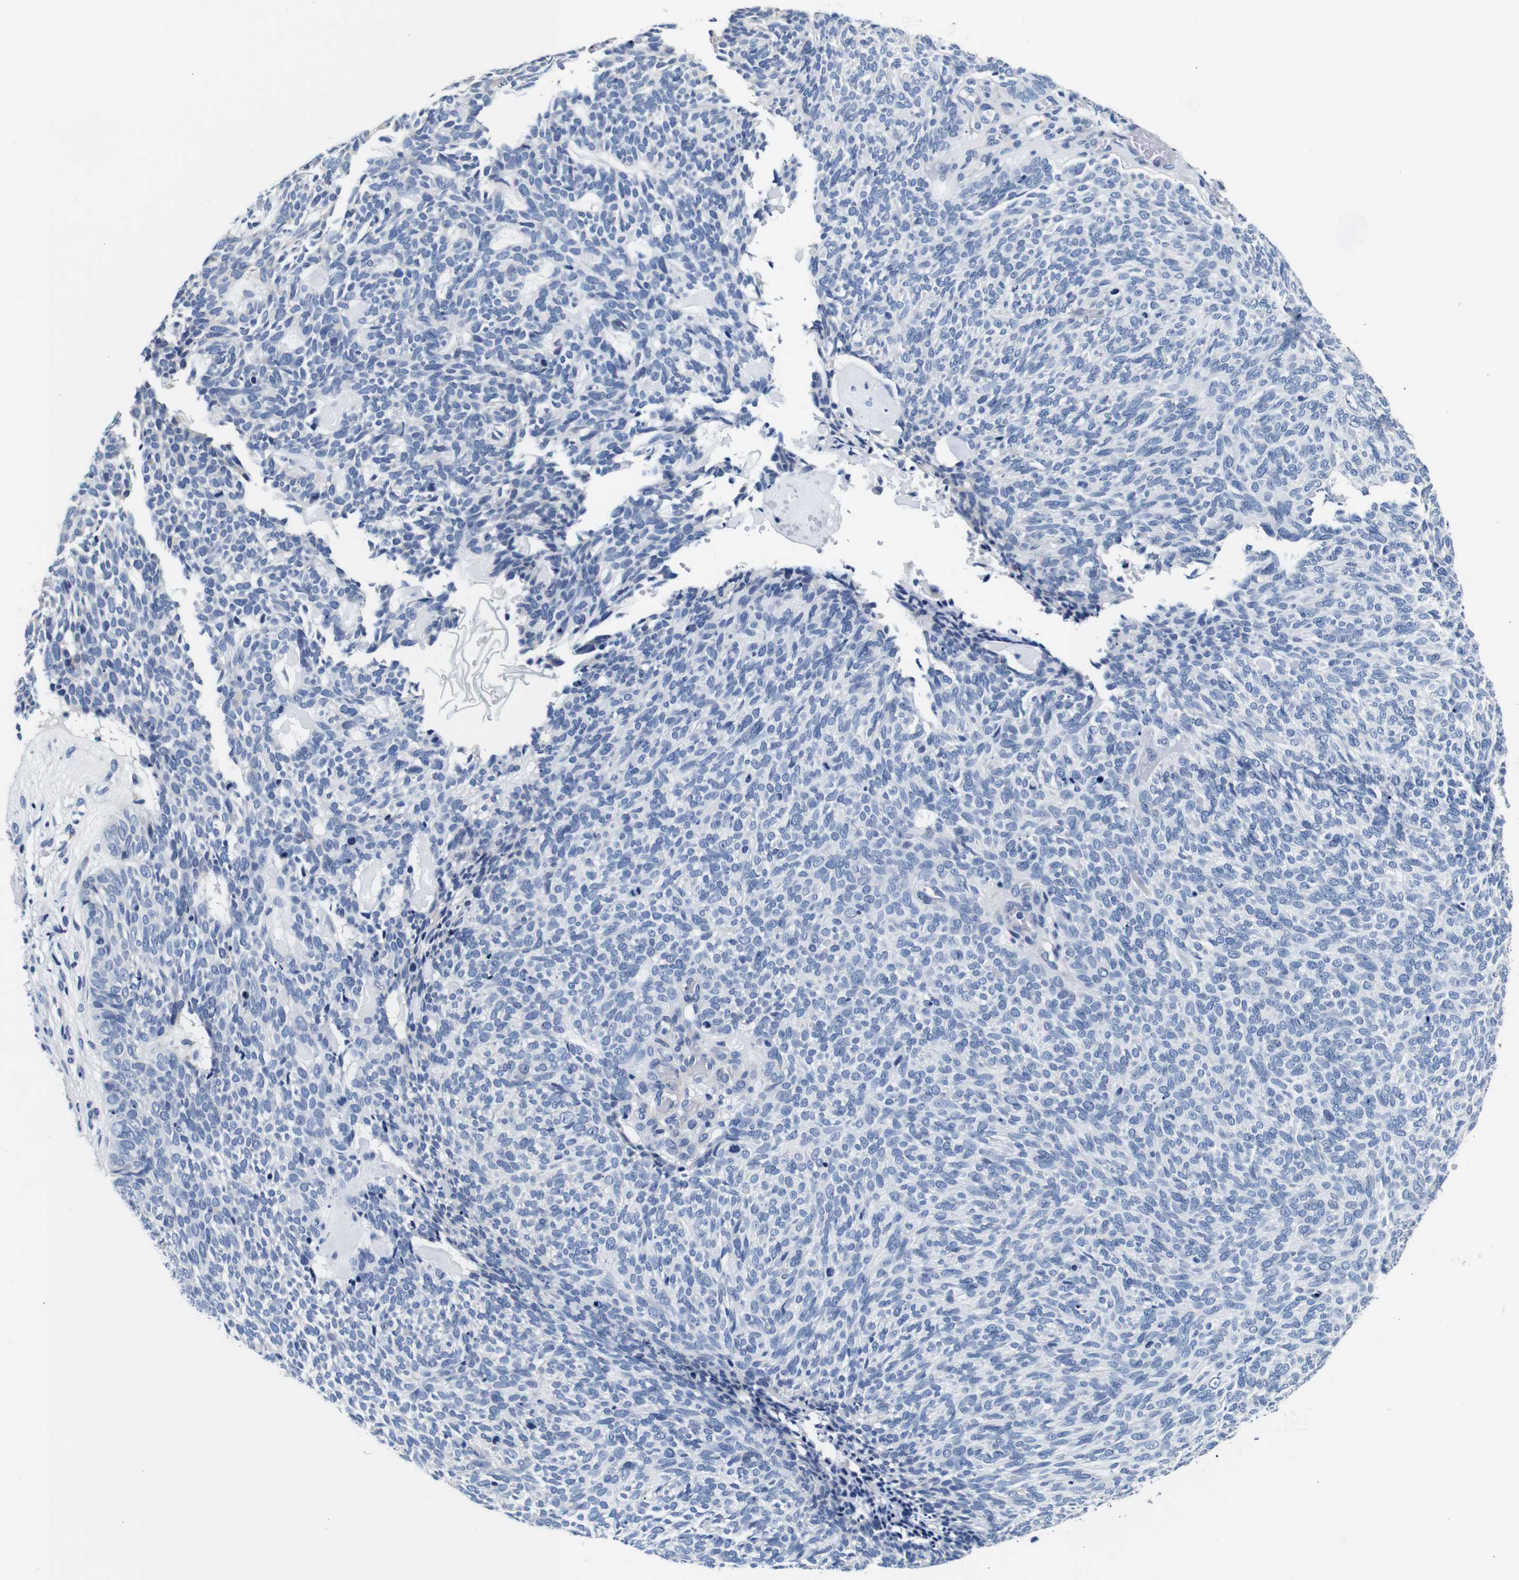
{"staining": {"intensity": "negative", "quantity": "none", "location": "none"}, "tissue": "skin cancer", "cell_type": "Tumor cells", "image_type": "cancer", "snomed": [{"axis": "morphology", "description": "Basal cell carcinoma"}, {"axis": "topography", "description": "Skin"}], "caption": "The photomicrograph shows no staining of tumor cells in skin cancer (basal cell carcinoma).", "gene": "GP1BA", "patient": {"sex": "female", "age": 84}}